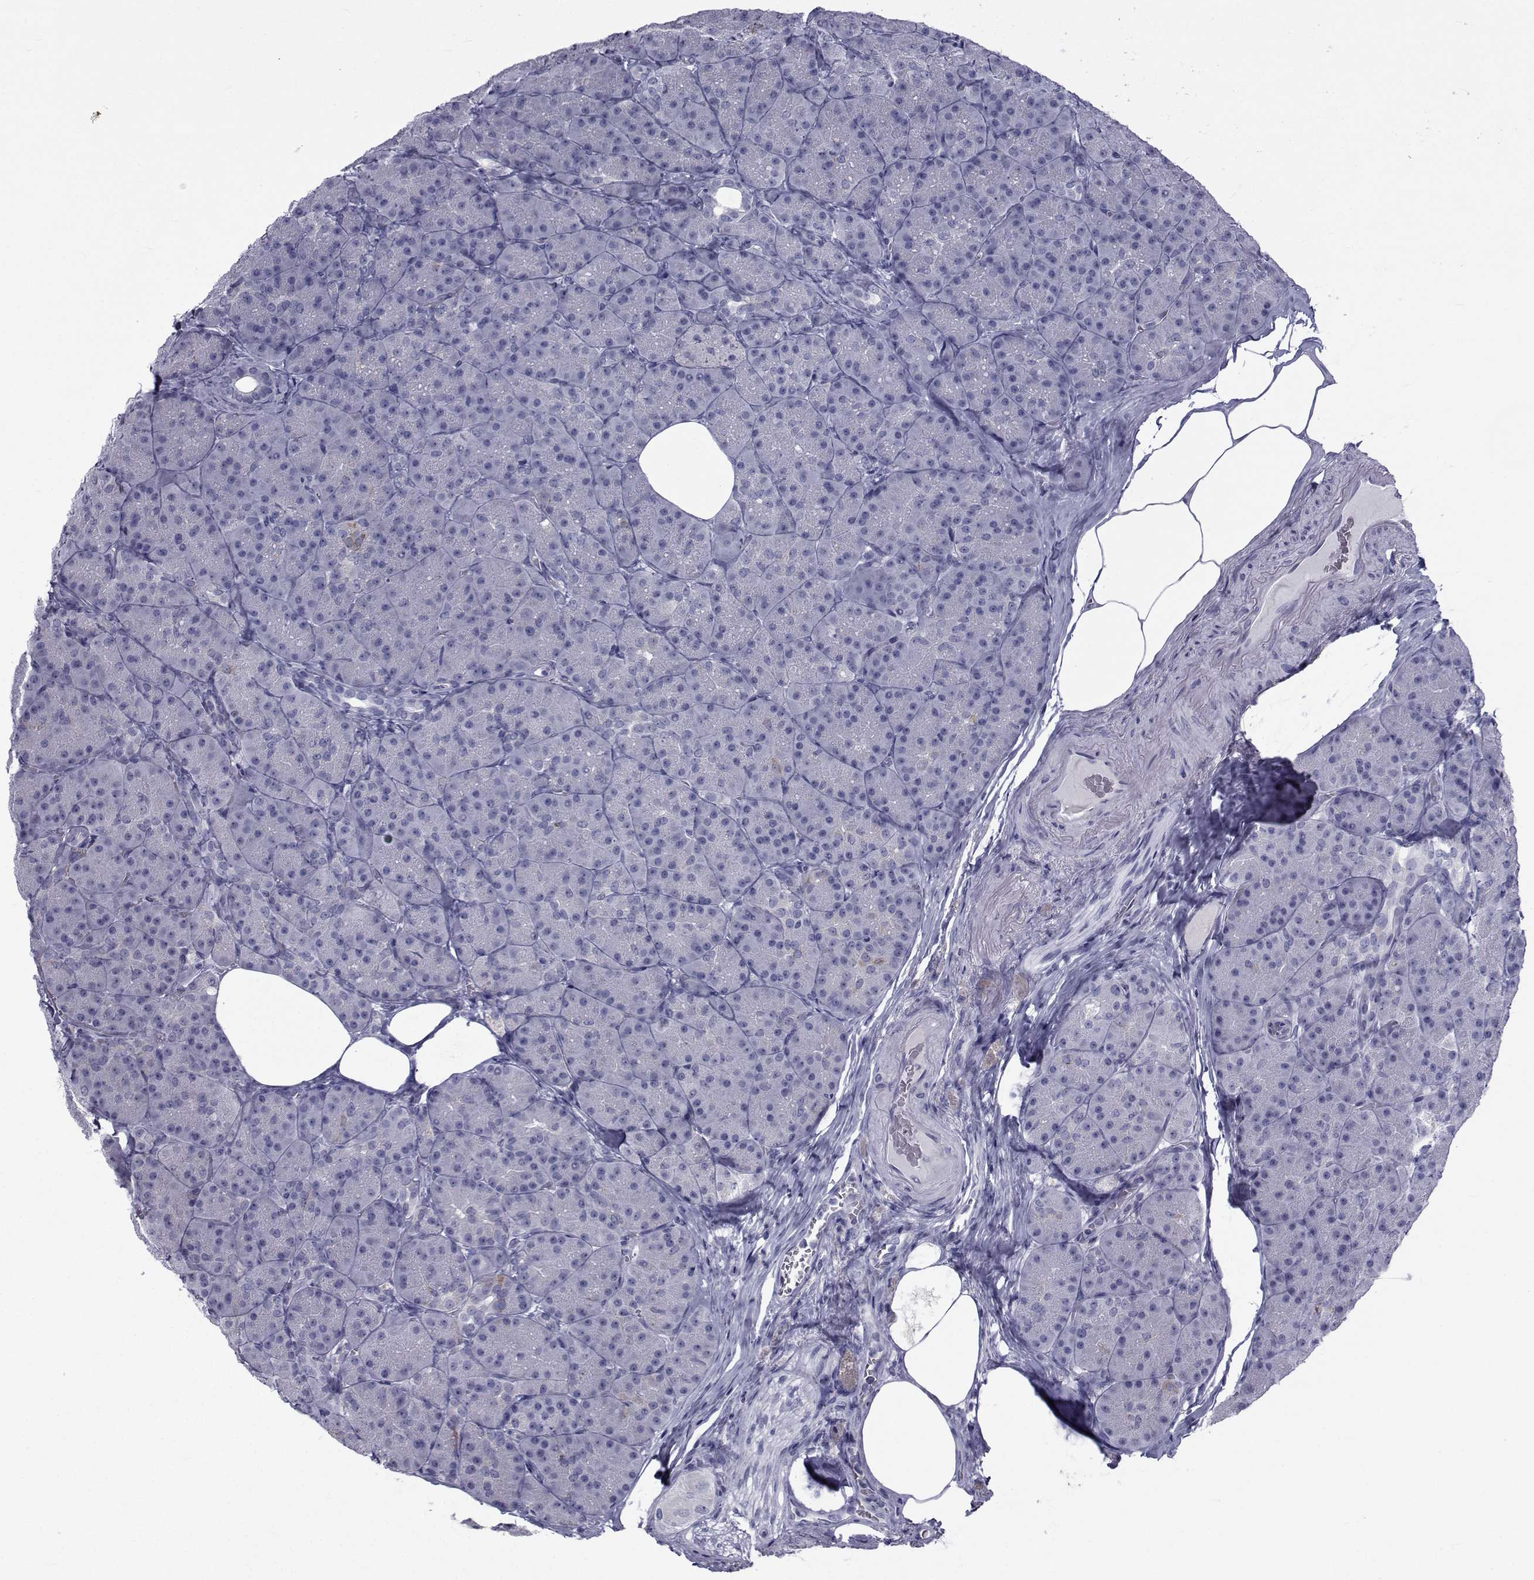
{"staining": {"intensity": "negative", "quantity": "none", "location": "none"}, "tissue": "pancreas", "cell_type": "Exocrine glandular cells", "image_type": "normal", "snomed": [{"axis": "morphology", "description": "Normal tissue, NOS"}, {"axis": "topography", "description": "Pancreas"}], "caption": "An image of pancreas stained for a protein demonstrates no brown staining in exocrine glandular cells.", "gene": "FDXR", "patient": {"sex": "male", "age": 57}}